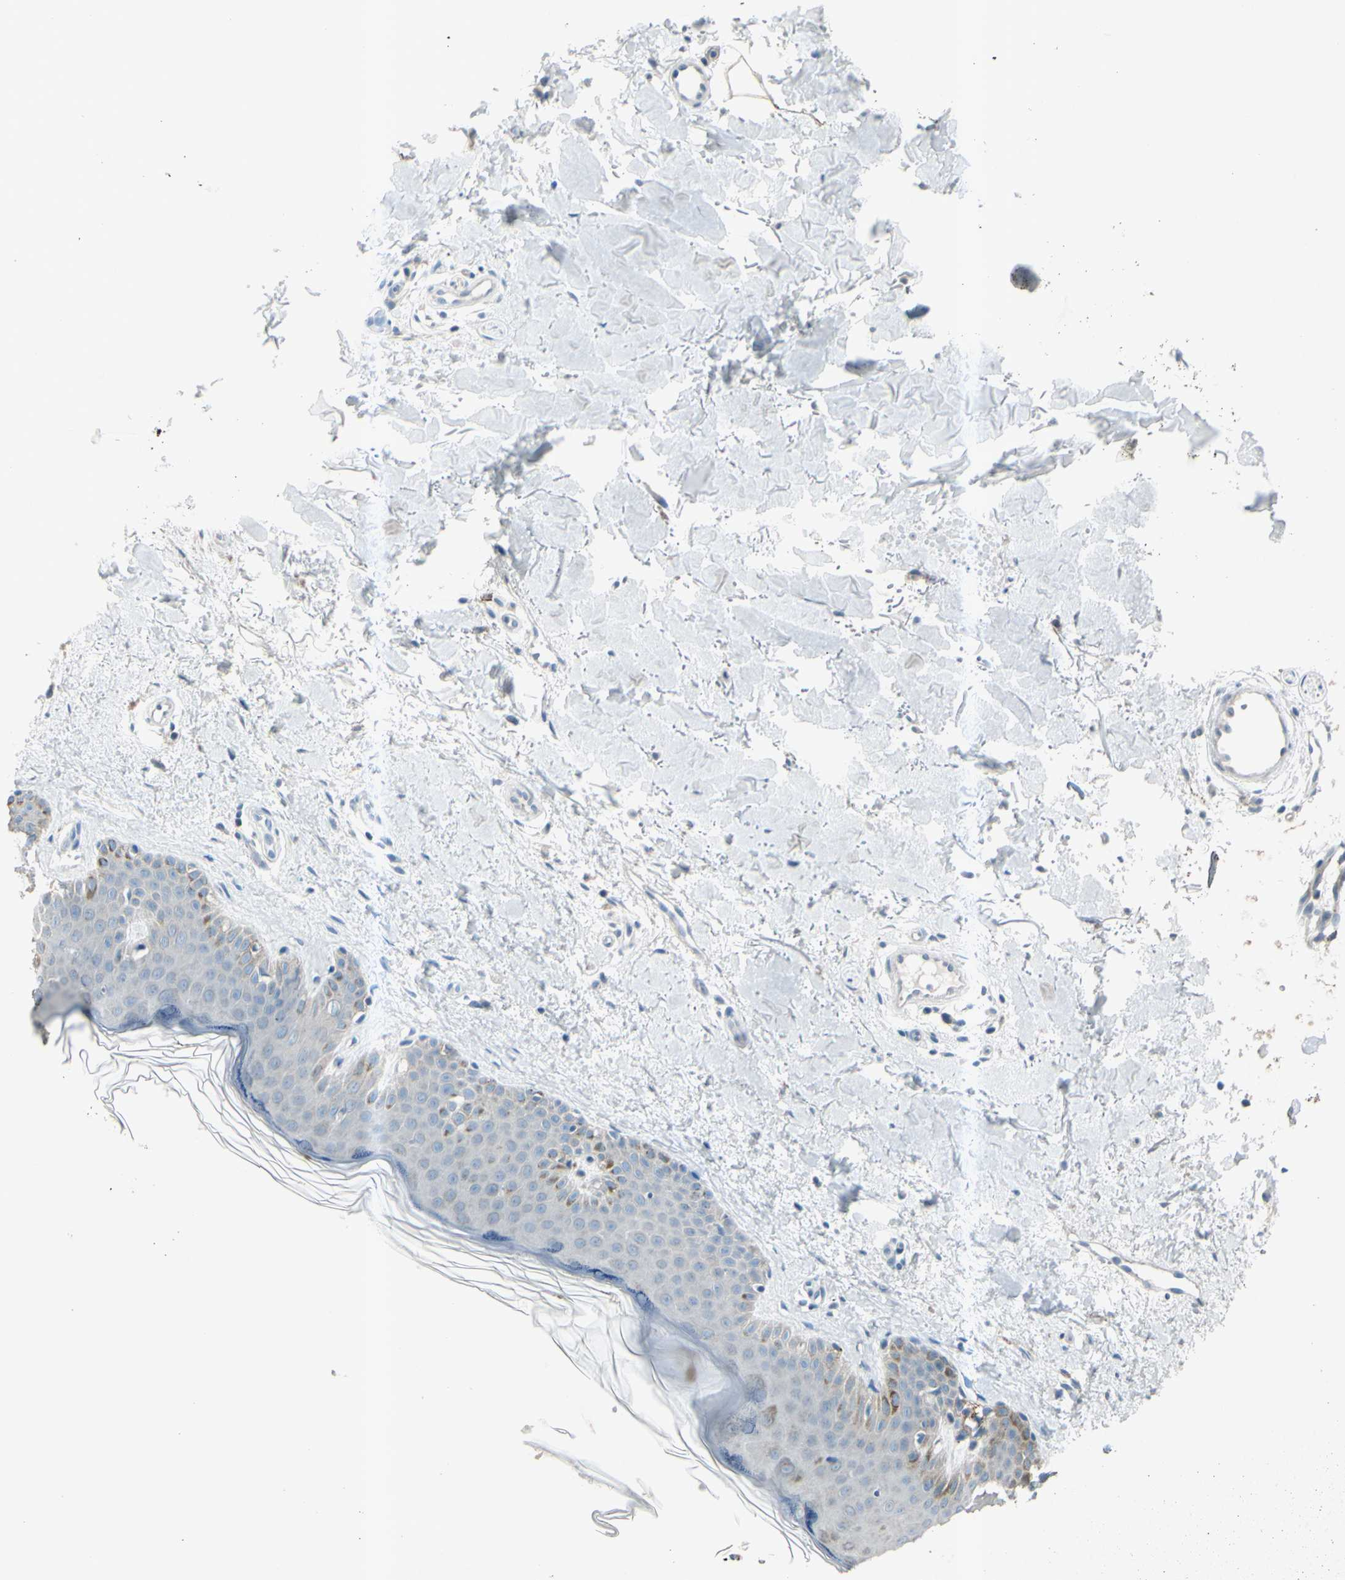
{"staining": {"intensity": "negative", "quantity": "none", "location": "none"}, "tissue": "skin", "cell_type": "Fibroblasts", "image_type": "normal", "snomed": [{"axis": "morphology", "description": "Normal tissue, NOS"}, {"axis": "topography", "description": "Skin"}], "caption": "DAB (3,3'-diaminobenzidine) immunohistochemical staining of benign skin exhibits no significant staining in fibroblasts. (Immunohistochemistry, brightfield microscopy, high magnification).", "gene": "GPR34", "patient": {"sex": "male", "age": 67}}